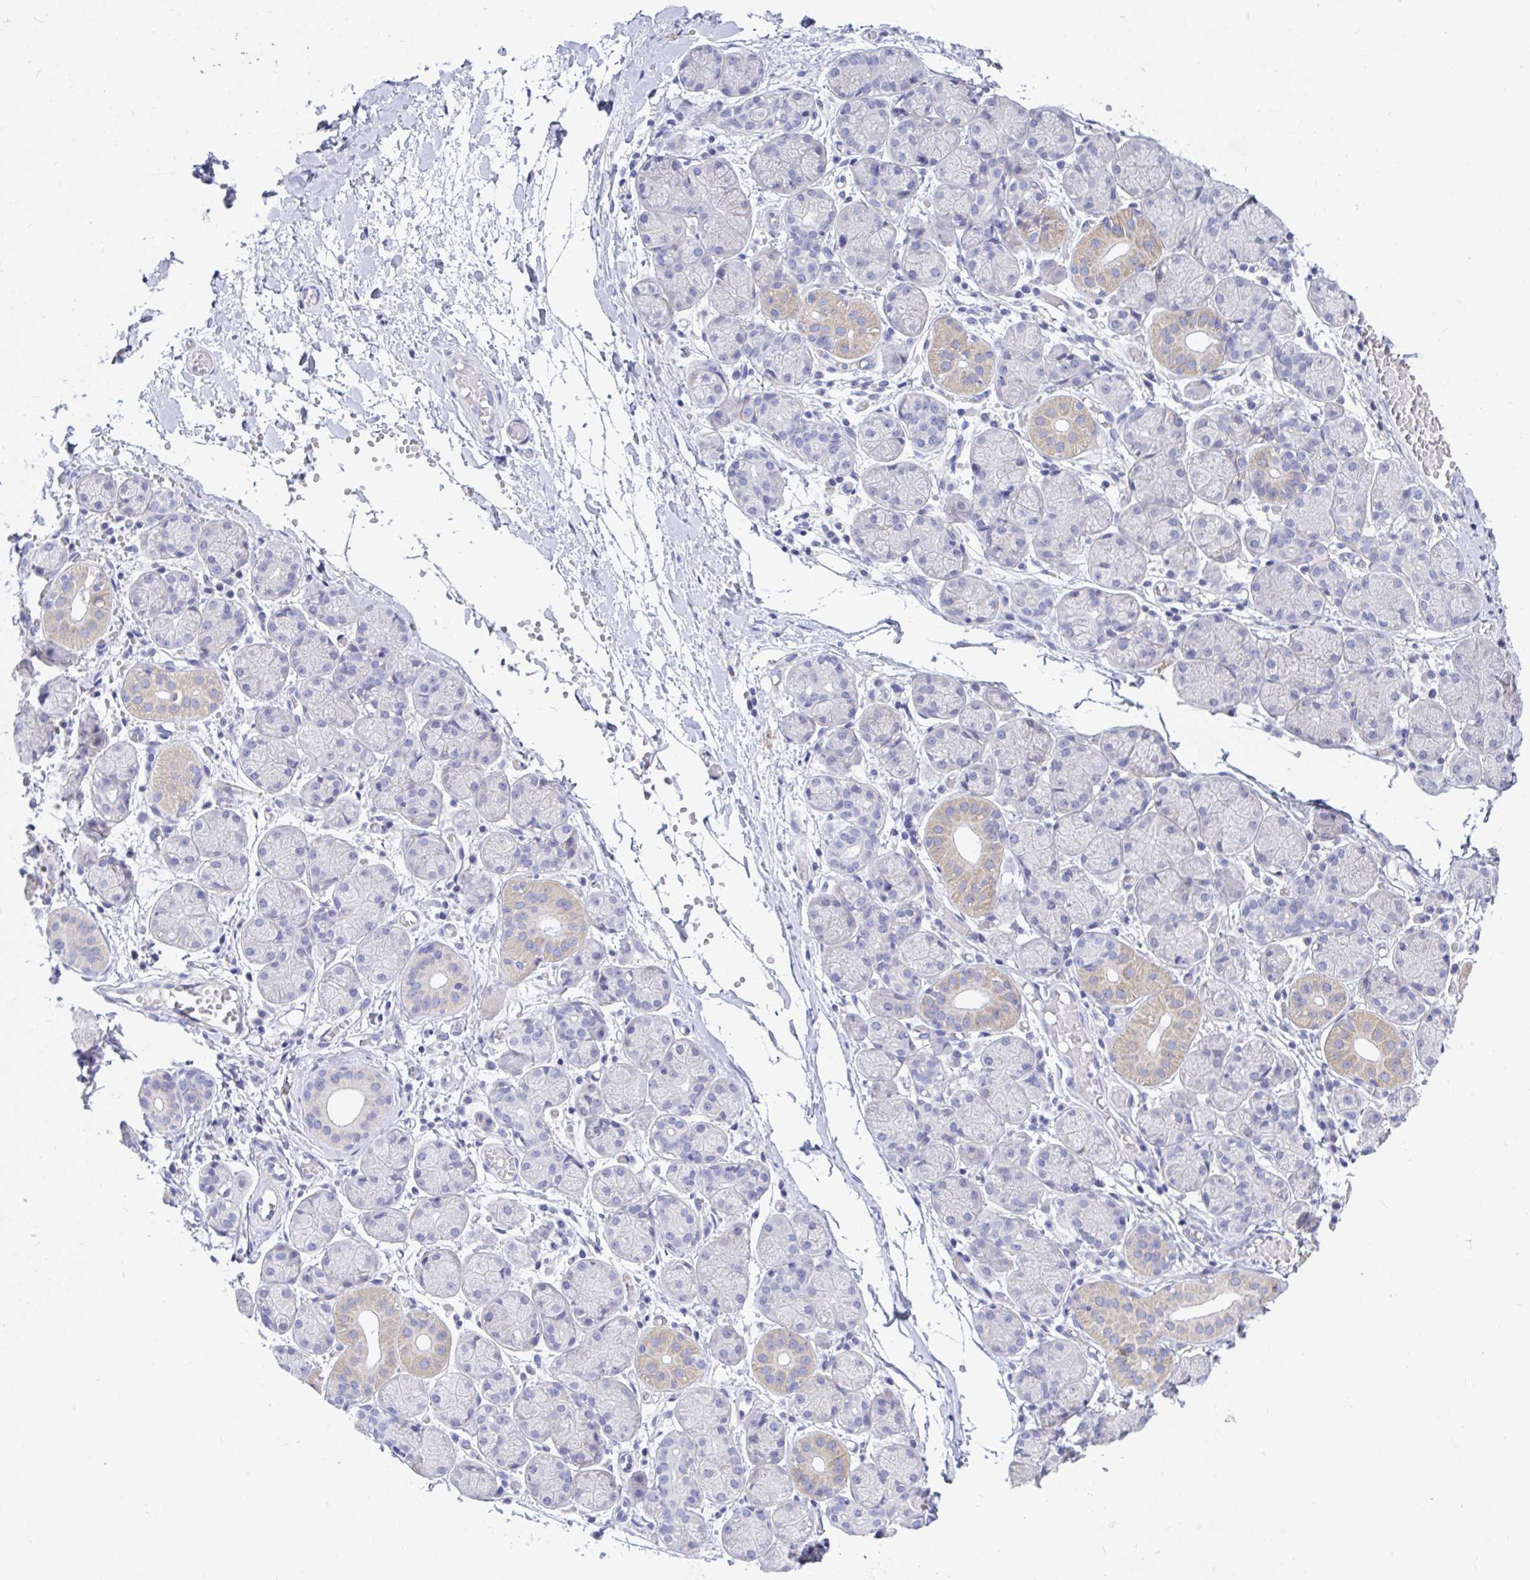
{"staining": {"intensity": "weak", "quantity": "<25%", "location": "cytoplasmic/membranous"}, "tissue": "salivary gland", "cell_type": "Glandular cells", "image_type": "normal", "snomed": [{"axis": "morphology", "description": "Normal tissue, NOS"}, {"axis": "topography", "description": "Salivary gland"}], "caption": "A micrograph of human salivary gland is negative for staining in glandular cells. (DAB IHC visualized using brightfield microscopy, high magnification).", "gene": "ZNF561", "patient": {"sex": "female", "age": 24}}